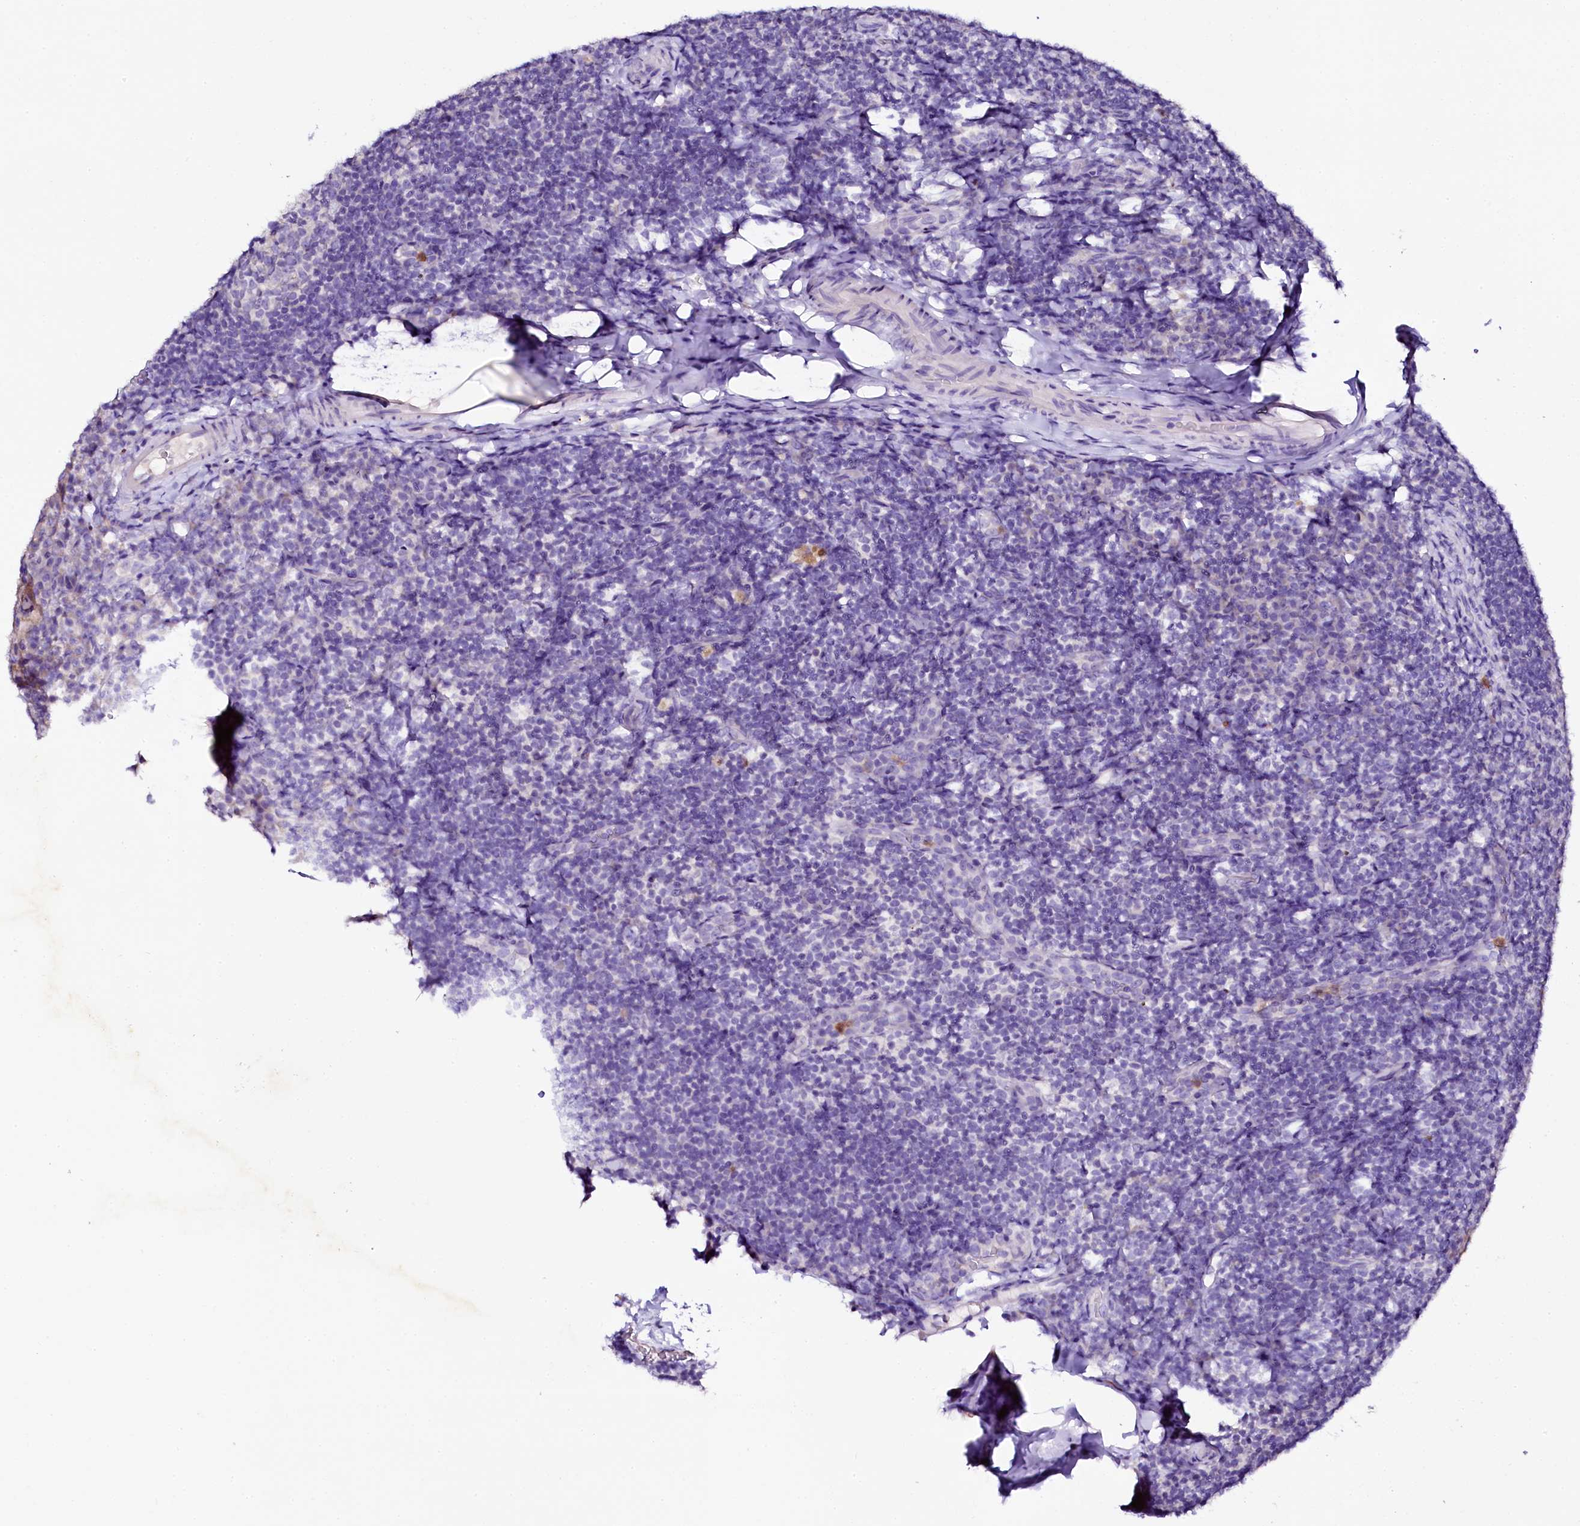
{"staining": {"intensity": "negative", "quantity": "none", "location": "none"}, "tissue": "tonsil", "cell_type": "Germinal center cells", "image_type": "normal", "snomed": [{"axis": "morphology", "description": "Normal tissue, NOS"}, {"axis": "topography", "description": "Tonsil"}], "caption": "A micrograph of tonsil stained for a protein exhibits no brown staining in germinal center cells.", "gene": "NAA16", "patient": {"sex": "male", "age": 17}}